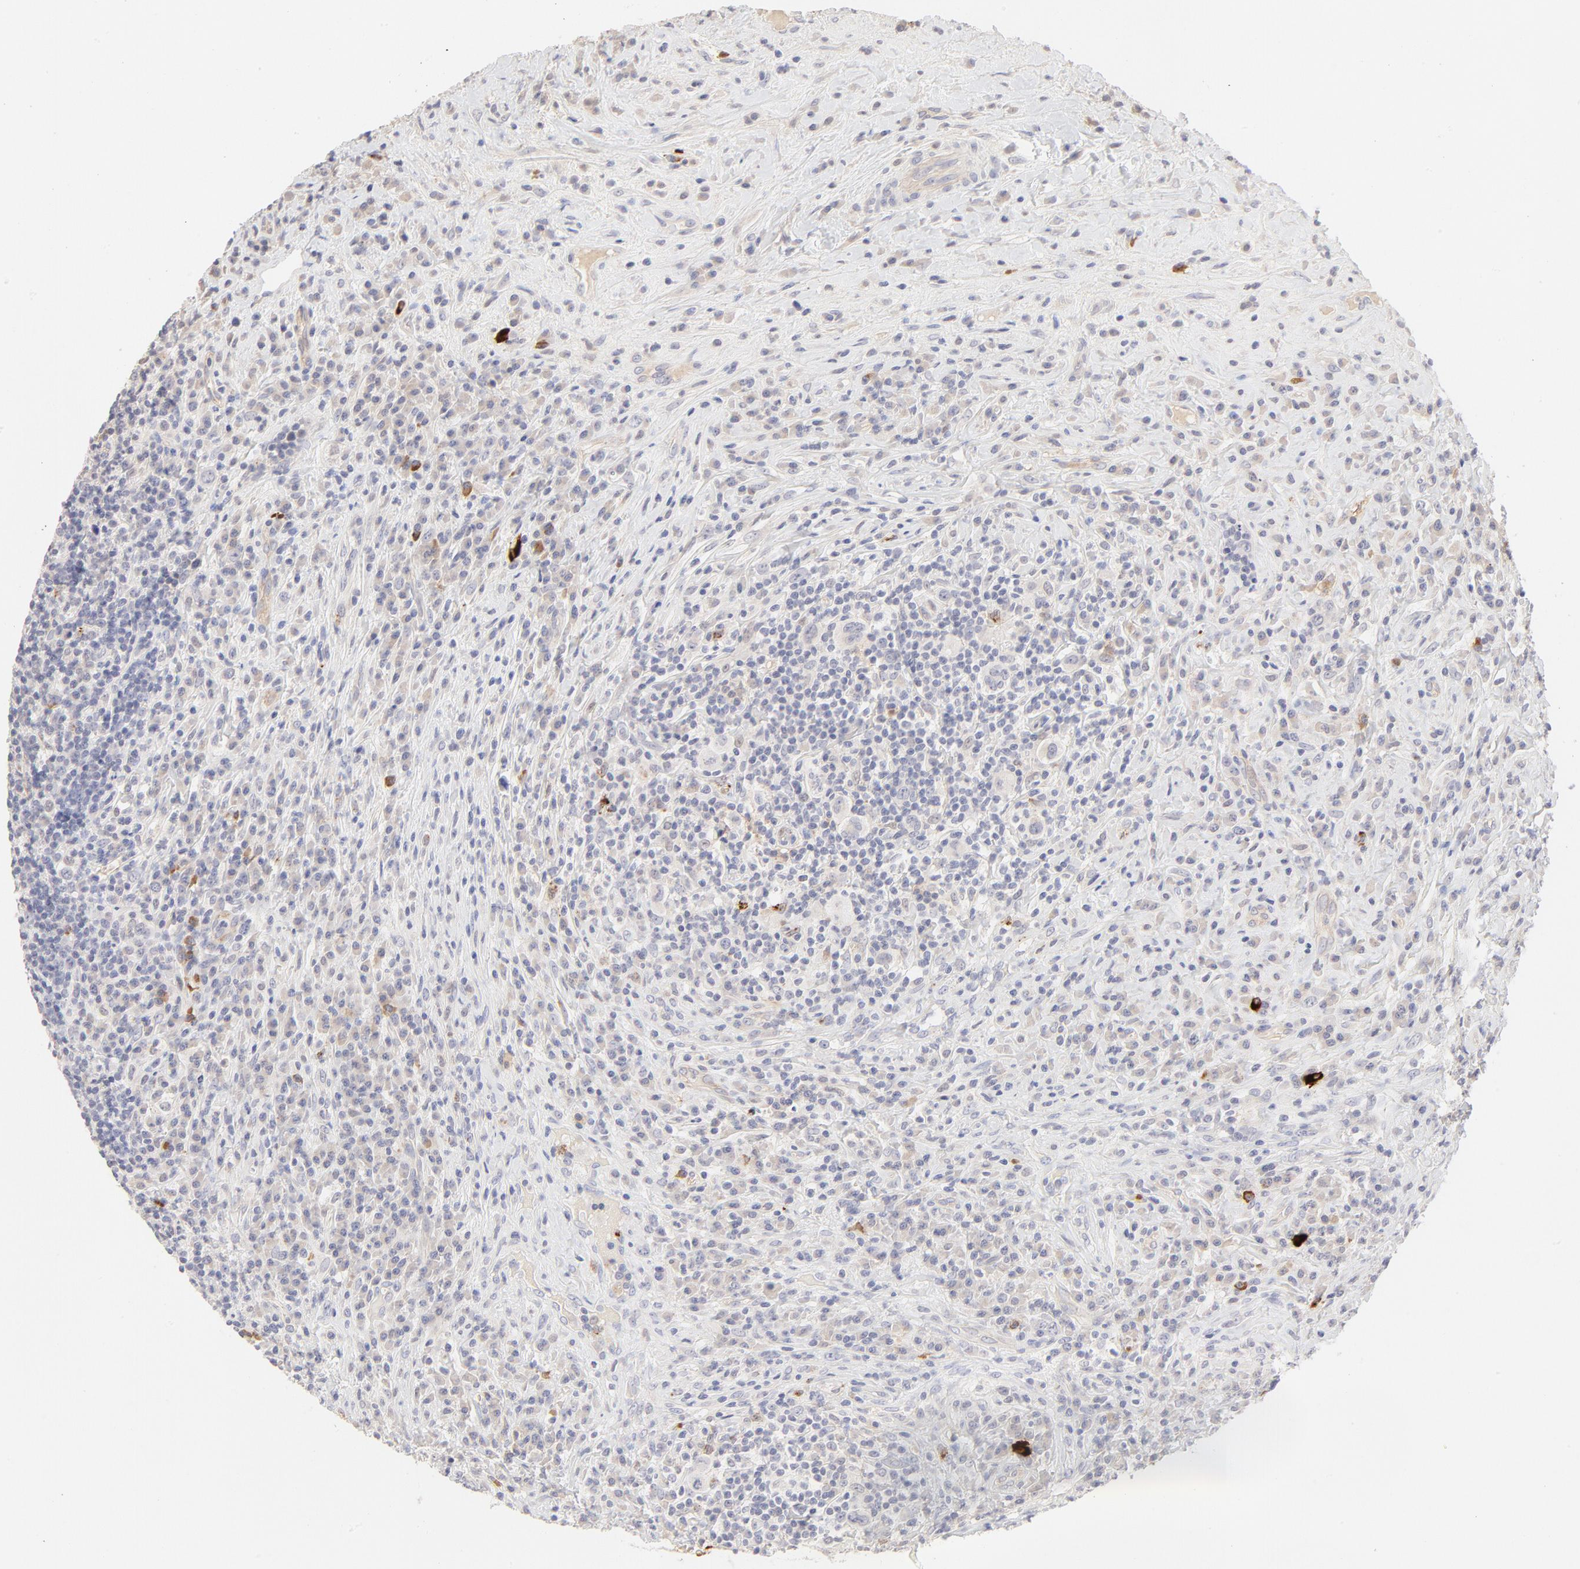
{"staining": {"intensity": "moderate", "quantity": "<25%", "location": "nuclear"}, "tissue": "lymphoma", "cell_type": "Tumor cells", "image_type": "cancer", "snomed": [{"axis": "morphology", "description": "Hodgkin's disease, NOS"}, {"axis": "topography", "description": "Lymph node"}], "caption": "IHC photomicrograph of lymphoma stained for a protein (brown), which displays low levels of moderate nuclear staining in approximately <25% of tumor cells.", "gene": "ELF3", "patient": {"sex": "female", "age": 25}}